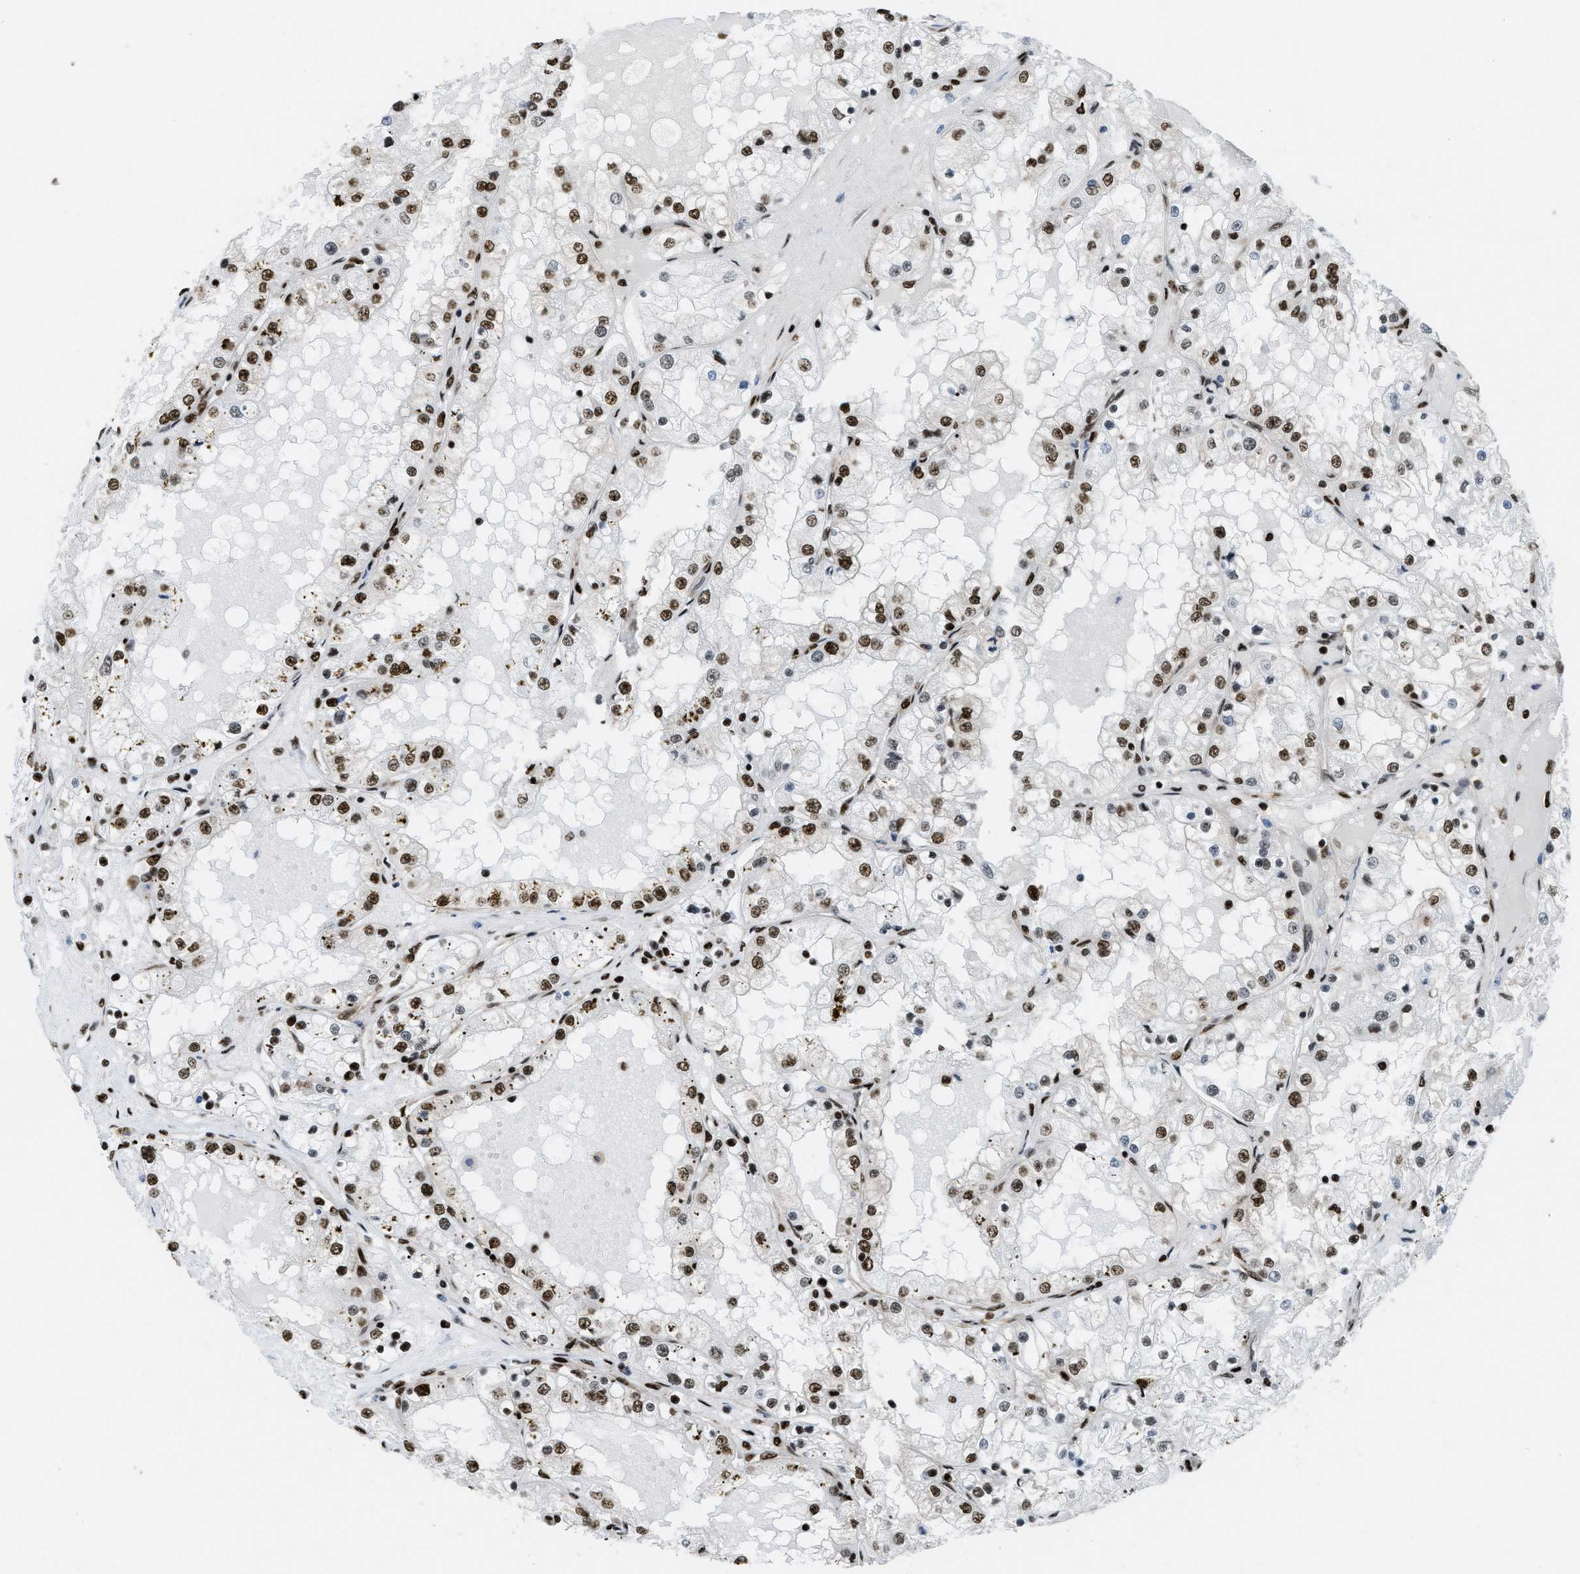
{"staining": {"intensity": "strong", "quantity": ">75%", "location": "nuclear"}, "tissue": "renal cancer", "cell_type": "Tumor cells", "image_type": "cancer", "snomed": [{"axis": "morphology", "description": "Adenocarcinoma, NOS"}, {"axis": "topography", "description": "Kidney"}], "caption": "Strong nuclear protein positivity is present in approximately >75% of tumor cells in renal adenocarcinoma.", "gene": "ZNF207", "patient": {"sex": "male", "age": 68}}